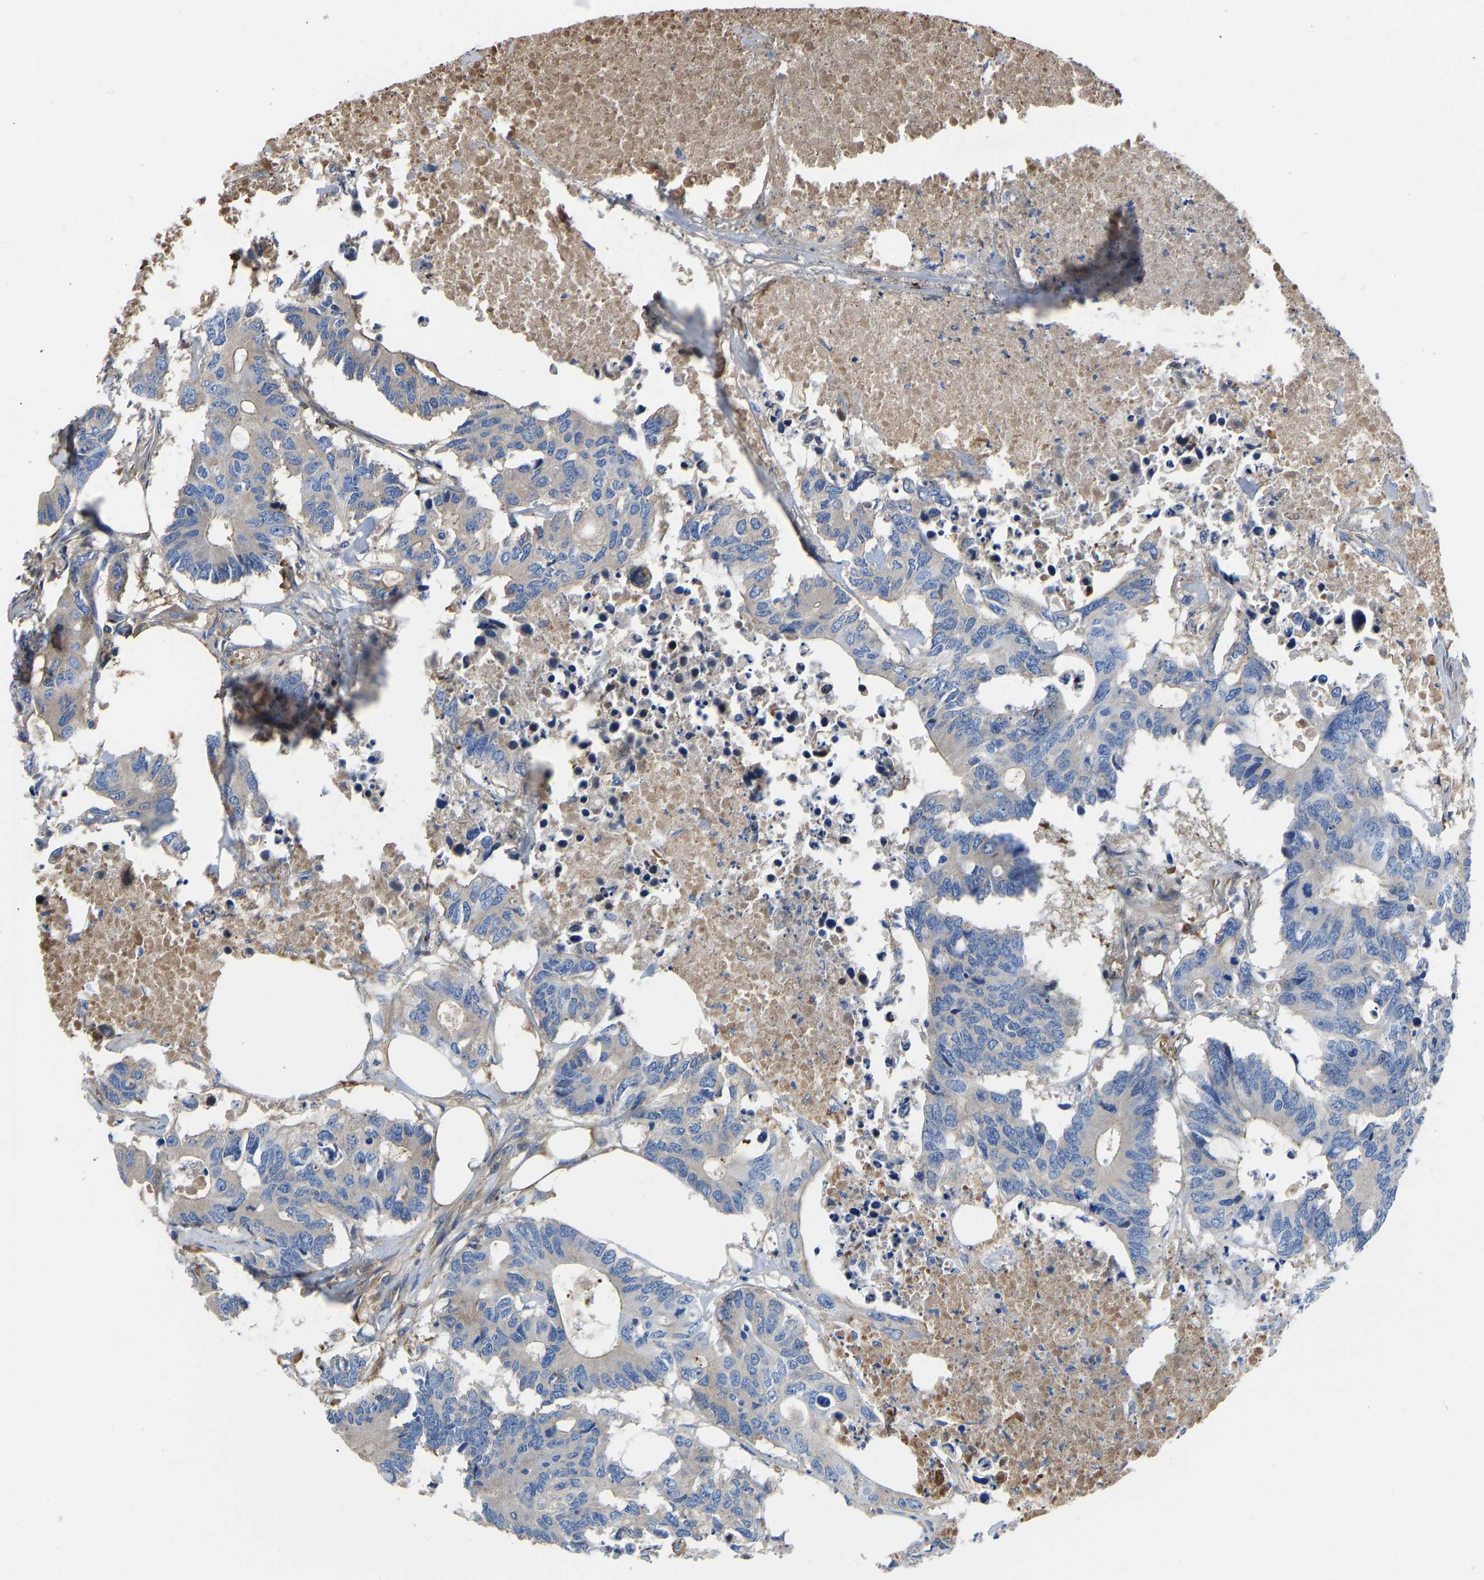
{"staining": {"intensity": "negative", "quantity": "none", "location": "none"}, "tissue": "colorectal cancer", "cell_type": "Tumor cells", "image_type": "cancer", "snomed": [{"axis": "morphology", "description": "Adenocarcinoma, NOS"}, {"axis": "topography", "description": "Colon"}], "caption": "Immunohistochemical staining of human colorectal cancer (adenocarcinoma) shows no significant positivity in tumor cells. Brightfield microscopy of immunohistochemistry (IHC) stained with DAB (brown) and hematoxylin (blue), captured at high magnification.", "gene": "HSPG2", "patient": {"sex": "male", "age": 71}}